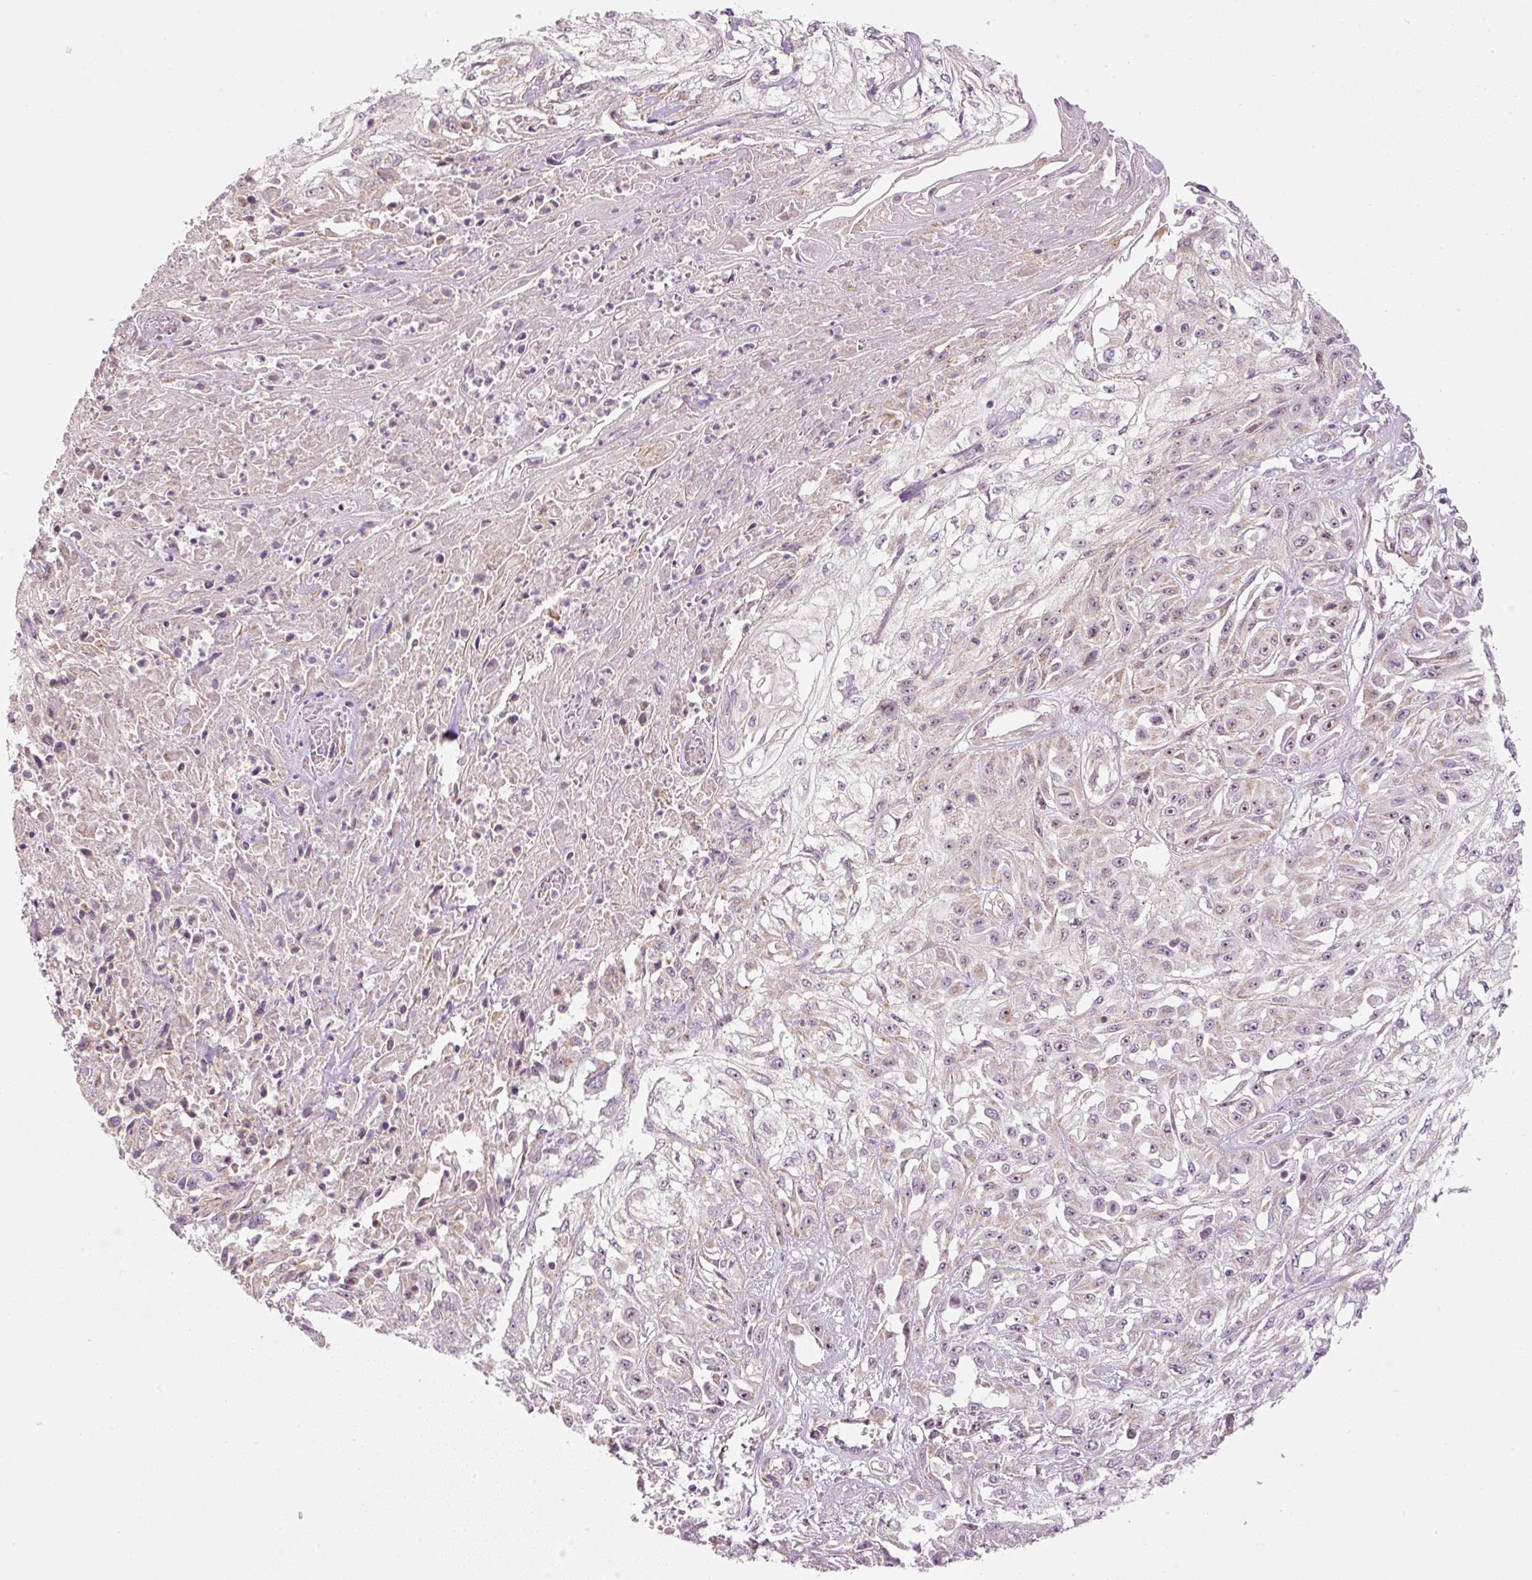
{"staining": {"intensity": "negative", "quantity": "none", "location": "none"}, "tissue": "skin cancer", "cell_type": "Tumor cells", "image_type": "cancer", "snomed": [{"axis": "morphology", "description": "Squamous cell carcinoma, NOS"}, {"axis": "morphology", "description": "Squamous cell carcinoma, metastatic, NOS"}, {"axis": "topography", "description": "Skin"}, {"axis": "topography", "description": "Lymph node"}], "caption": "Immunohistochemistry photomicrograph of neoplastic tissue: skin metastatic squamous cell carcinoma stained with DAB displays no significant protein positivity in tumor cells.", "gene": "CDC20B", "patient": {"sex": "male", "age": 75}}